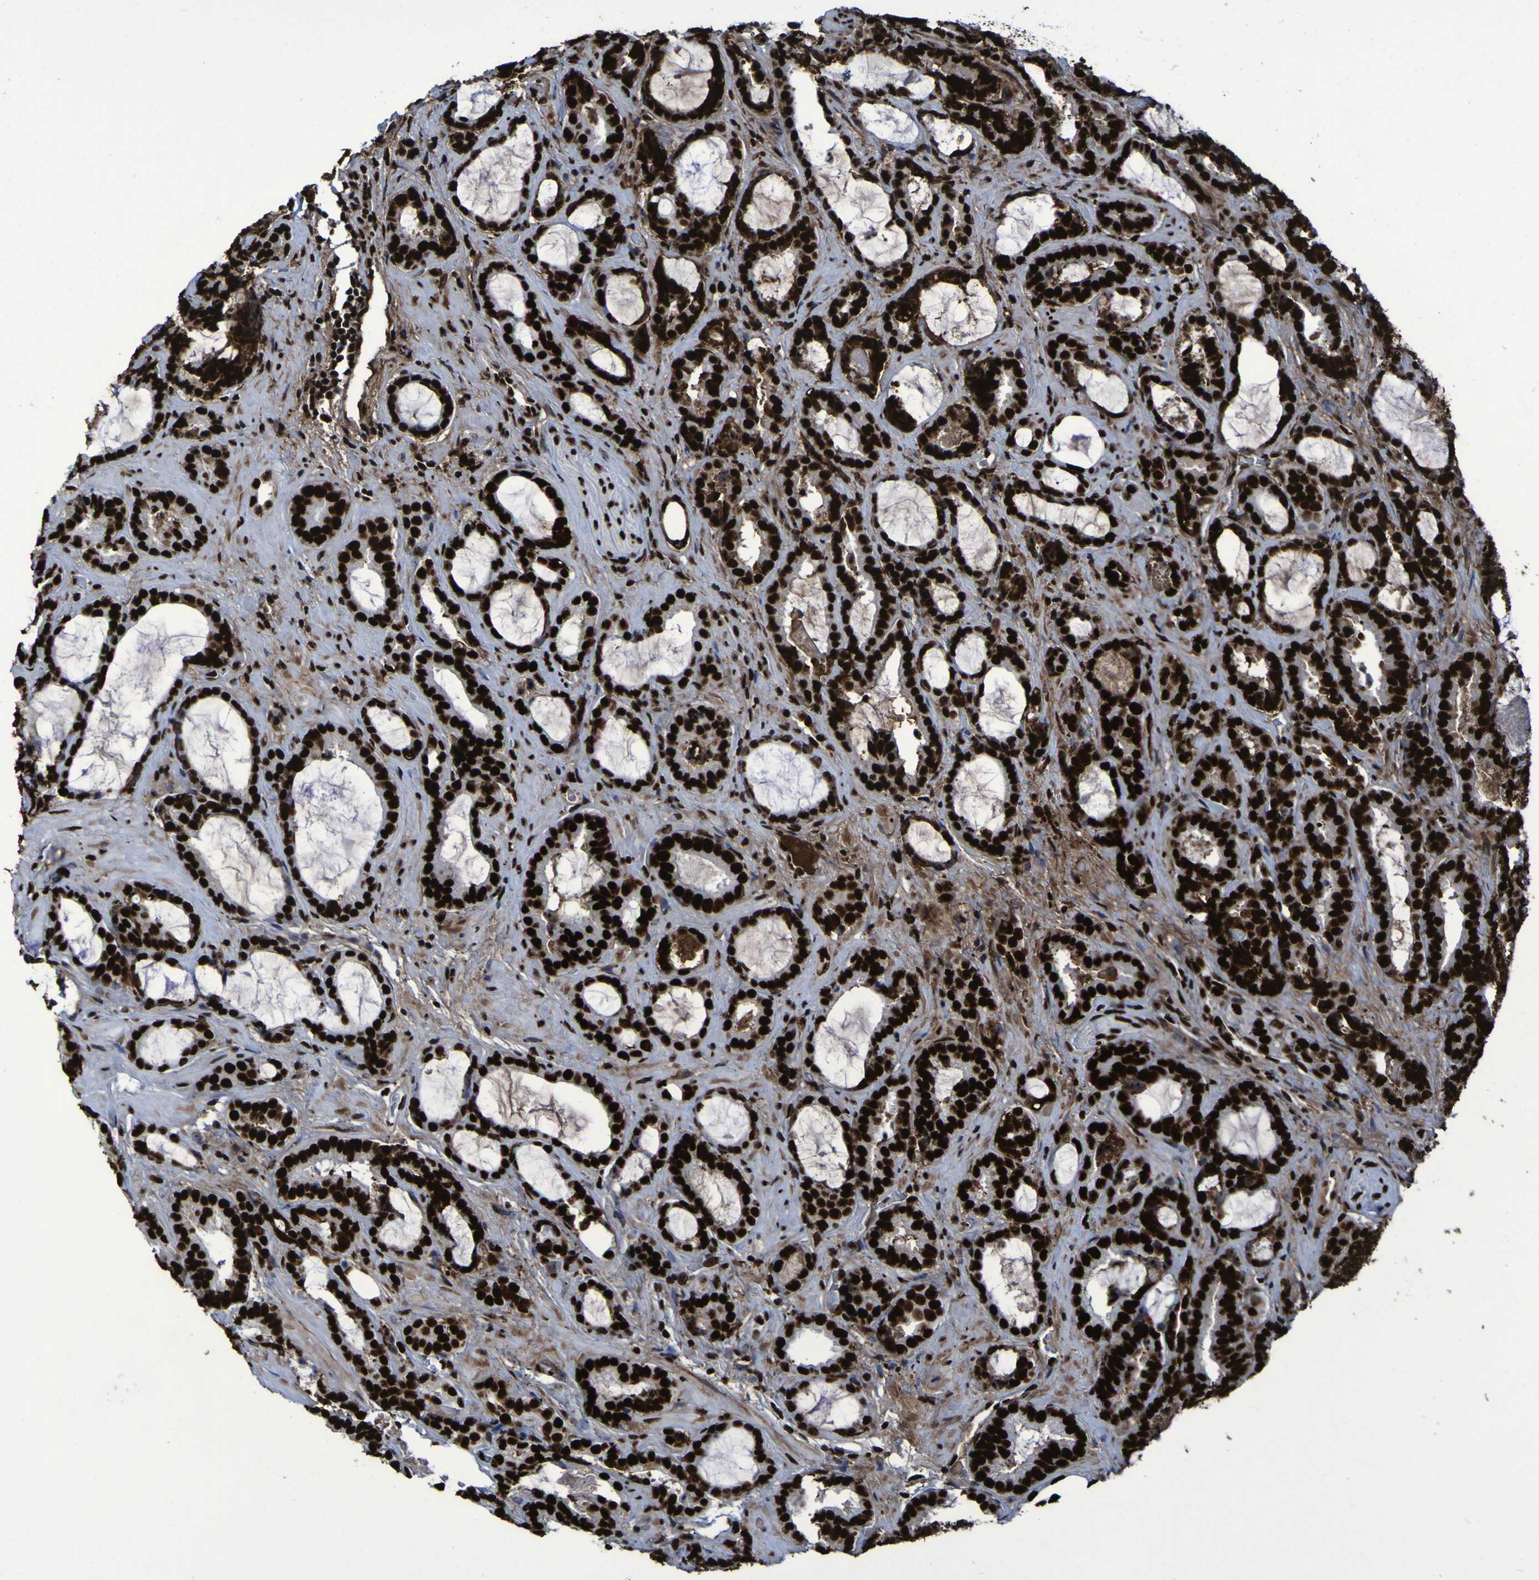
{"staining": {"intensity": "strong", "quantity": ">75%", "location": "nuclear"}, "tissue": "prostate cancer", "cell_type": "Tumor cells", "image_type": "cancer", "snomed": [{"axis": "morphology", "description": "Adenocarcinoma, Low grade"}, {"axis": "topography", "description": "Prostate"}], "caption": "Immunohistochemistry (IHC) (DAB) staining of human prostate adenocarcinoma (low-grade) demonstrates strong nuclear protein positivity in approximately >75% of tumor cells. (DAB = brown stain, brightfield microscopy at high magnification).", "gene": "NPM1", "patient": {"sex": "male", "age": 60}}